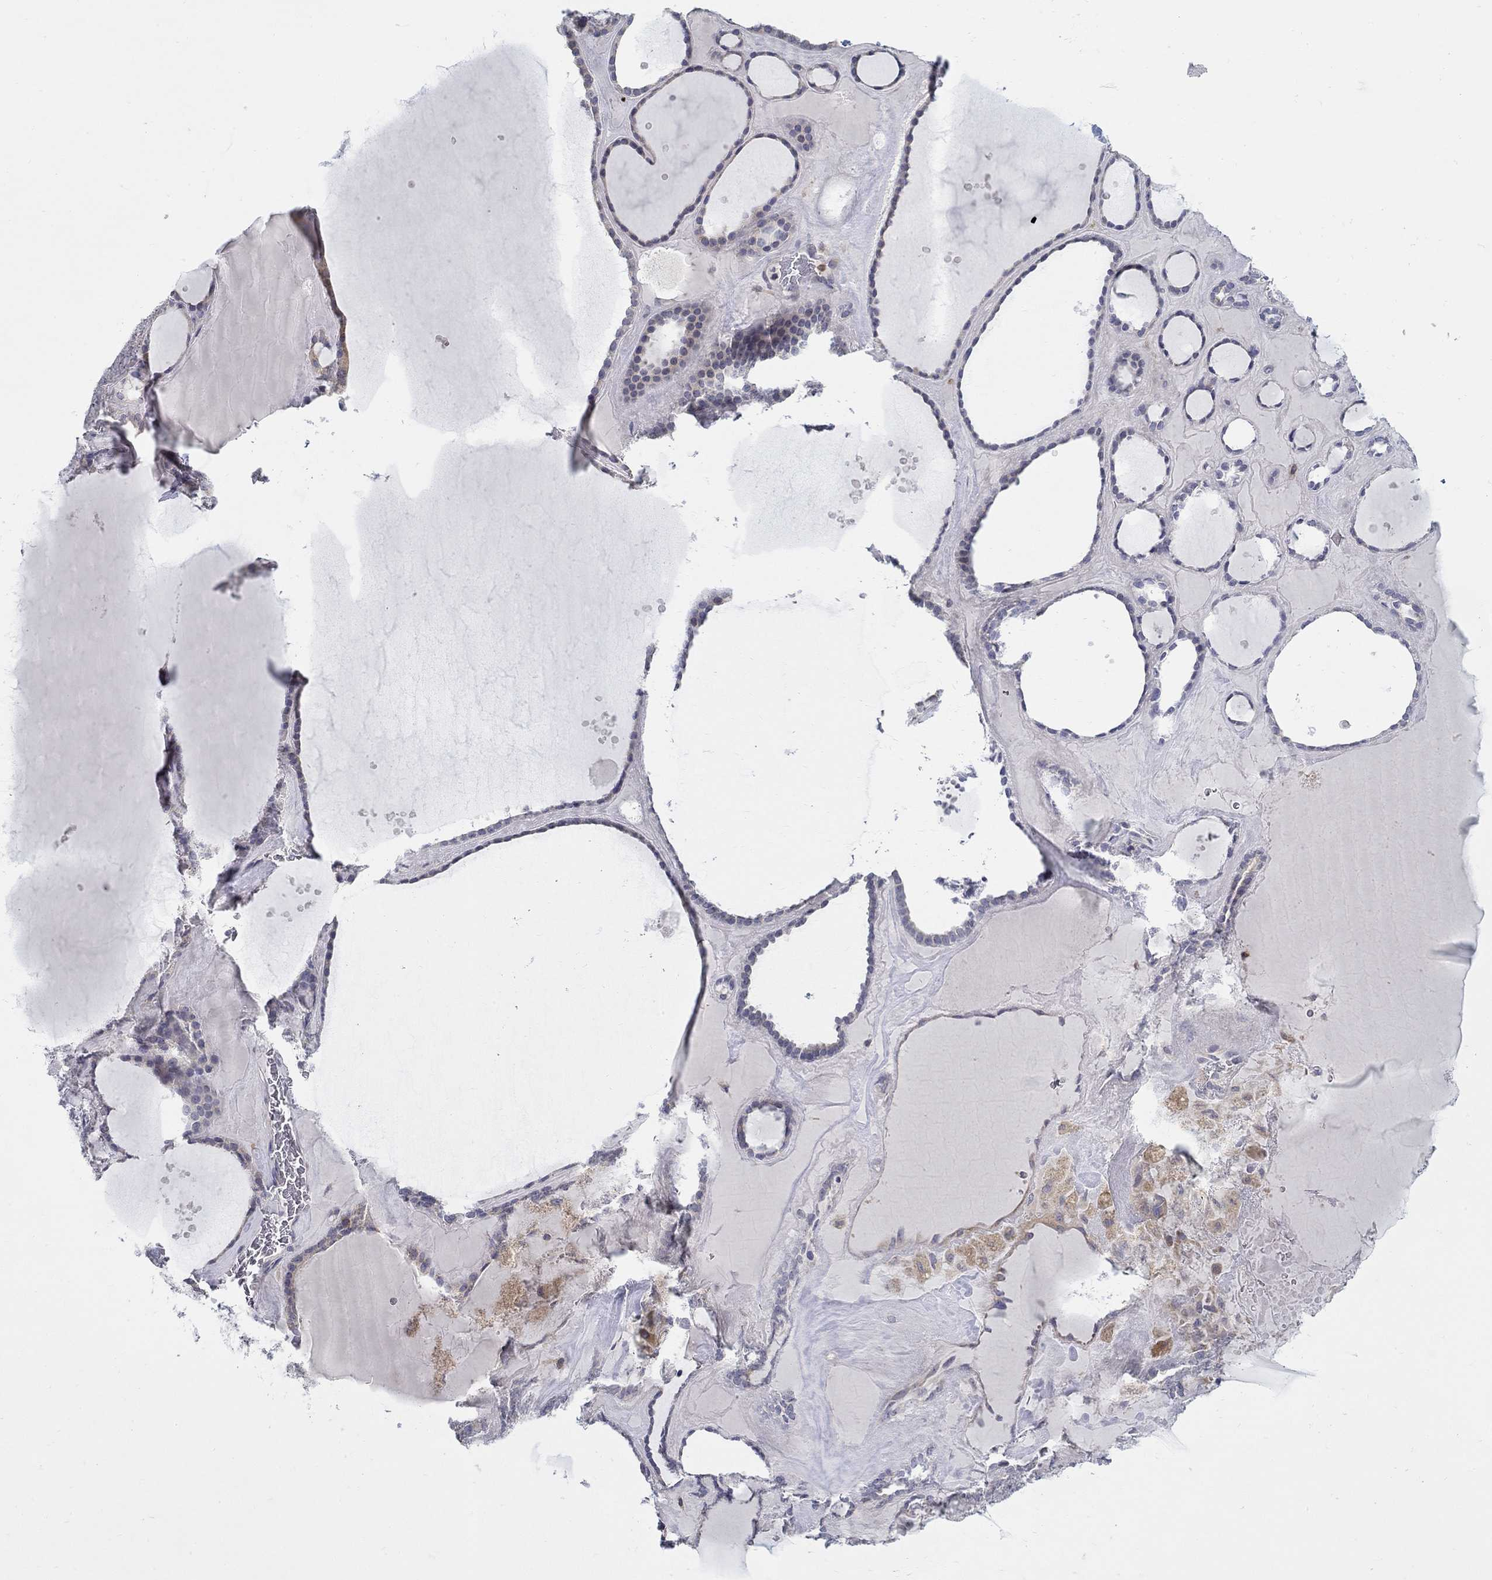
{"staining": {"intensity": "negative", "quantity": "none", "location": "none"}, "tissue": "thyroid gland", "cell_type": "Glandular cells", "image_type": "normal", "snomed": [{"axis": "morphology", "description": "Normal tissue, NOS"}, {"axis": "topography", "description": "Thyroid gland"}], "caption": "Immunohistochemical staining of normal thyroid gland exhibits no significant positivity in glandular cells.", "gene": "ABCA4", "patient": {"sex": "male", "age": 63}}